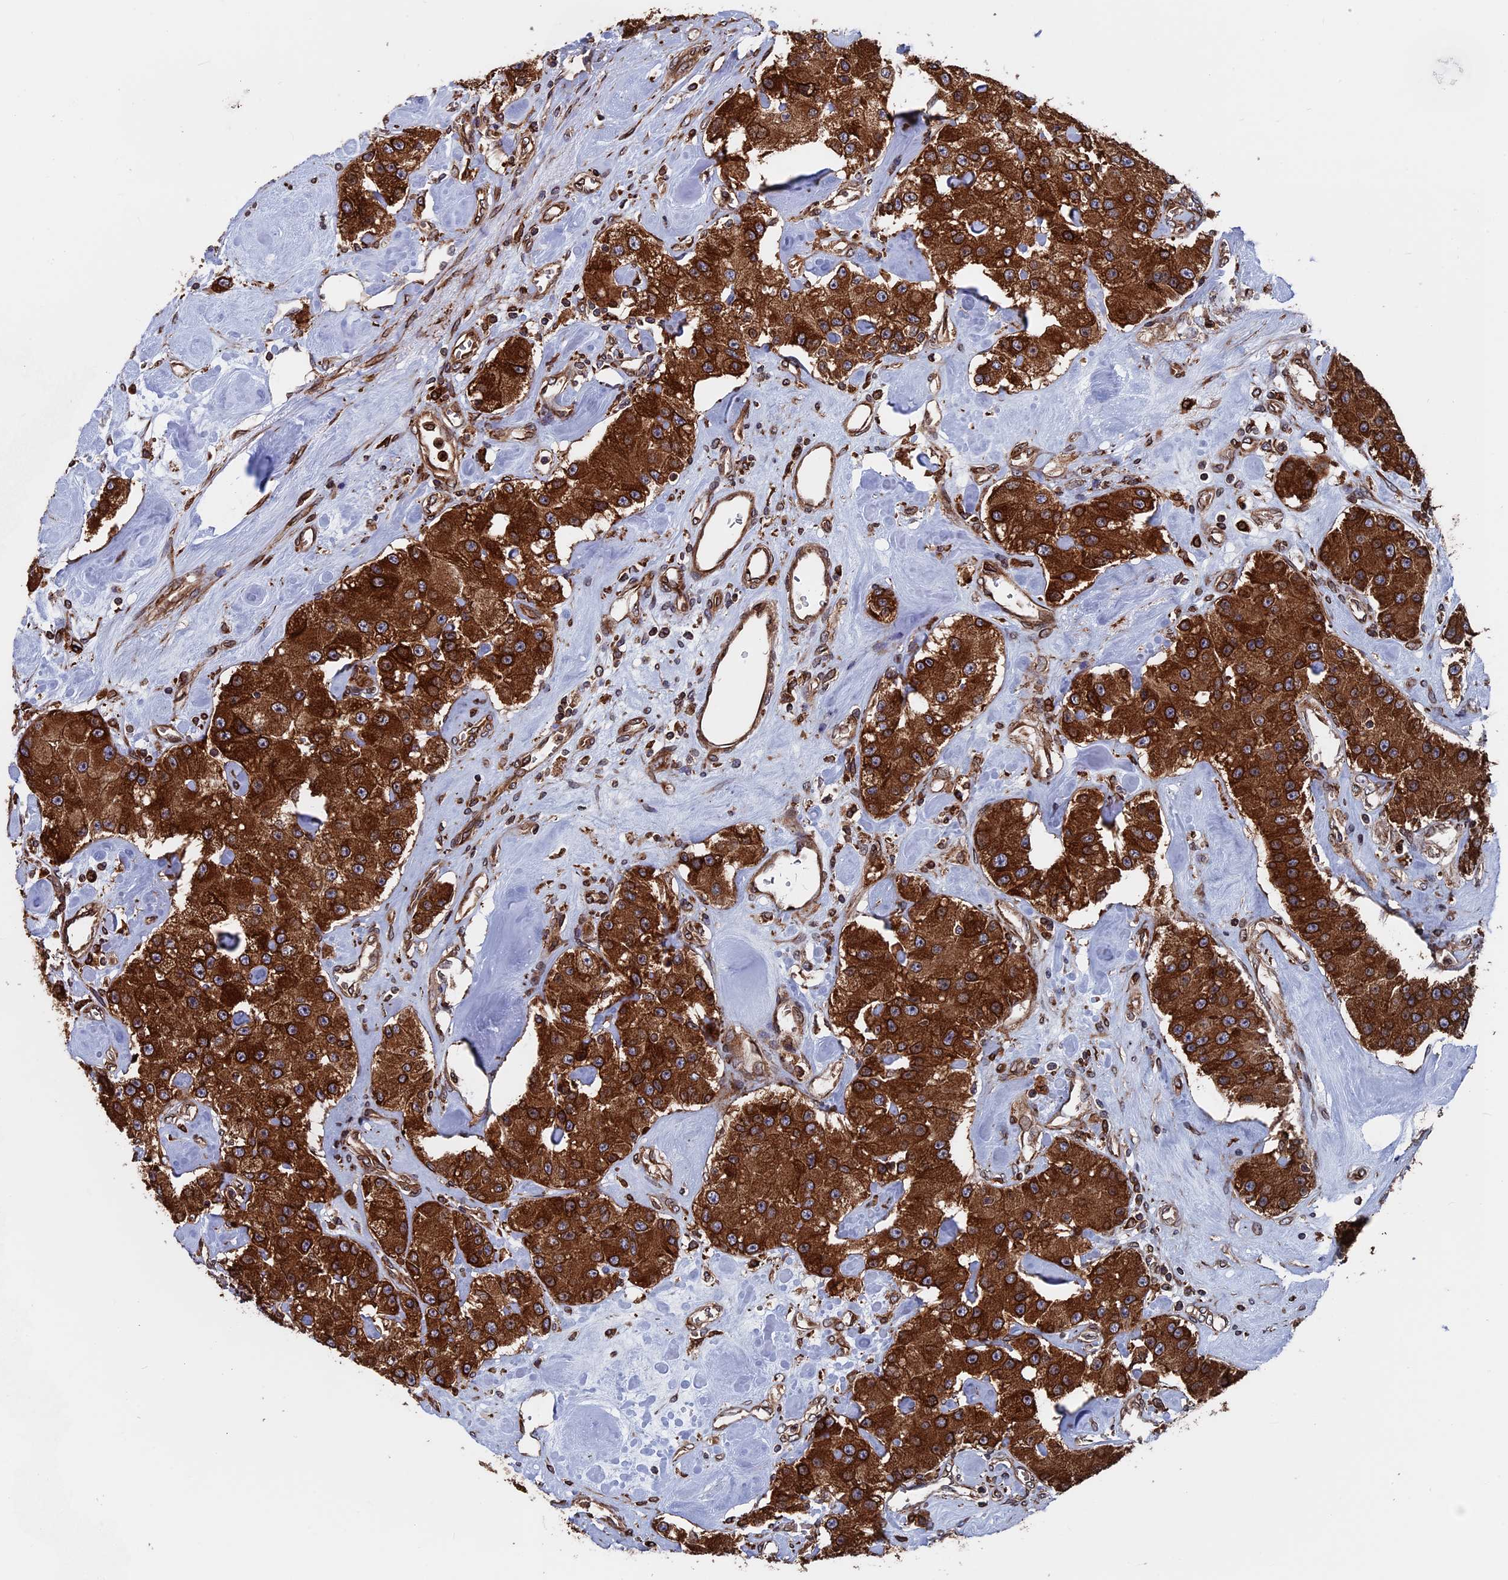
{"staining": {"intensity": "strong", "quantity": ">75%", "location": "cytoplasmic/membranous"}, "tissue": "carcinoid", "cell_type": "Tumor cells", "image_type": "cancer", "snomed": [{"axis": "morphology", "description": "Carcinoid, malignant, NOS"}, {"axis": "topography", "description": "Pancreas"}], "caption": "This is a histology image of immunohistochemistry staining of malignant carcinoid, which shows strong expression in the cytoplasmic/membranous of tumor cells.", "gene": "RPUSD1", "patient": {"sex": "male", "age": 41}}